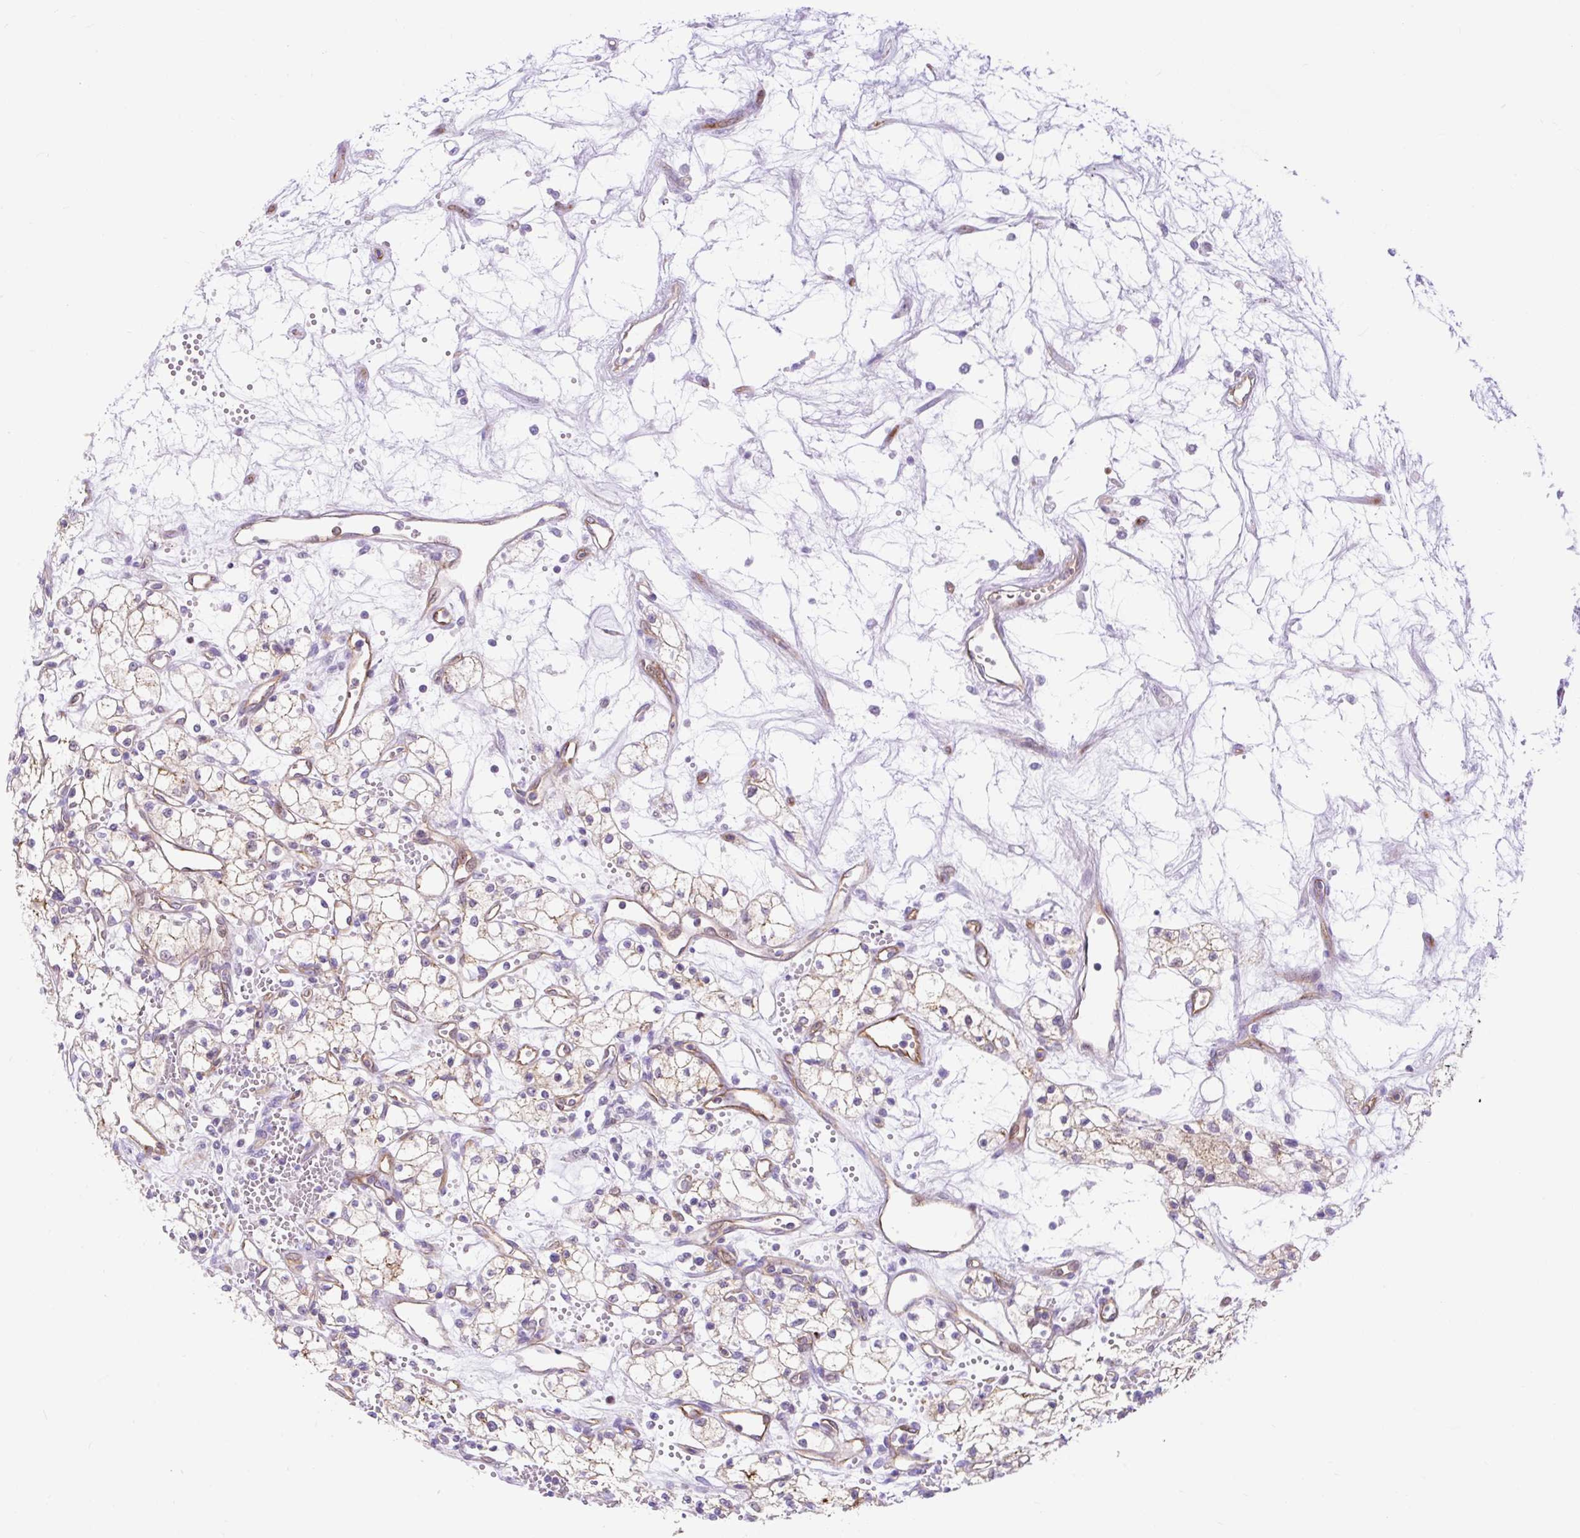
{"staining": {"intensity": "negative", "quantity": "none", "location": "none"}, "tissue": "renal cancer", "cell_type": "Tumor cells", "image_type": "cancer", "snomed": [{"axis": "morphology", "description": "Adenocarcinoma, NOS"}, {"axis": "topography", "description": "Kidney"}], "caption": "This is a image of immunohistochemistry (IHC) staining of renal adenocarcinoma, which shows no expression in tumor cells. The staining is performed using DAB (3,3'-diaminobenzidine) brown chromogen with nuclei counter-stained in using hematoxylin.", "gene": "HIP1R", "patient": {"sex": "male", "age": 59}}